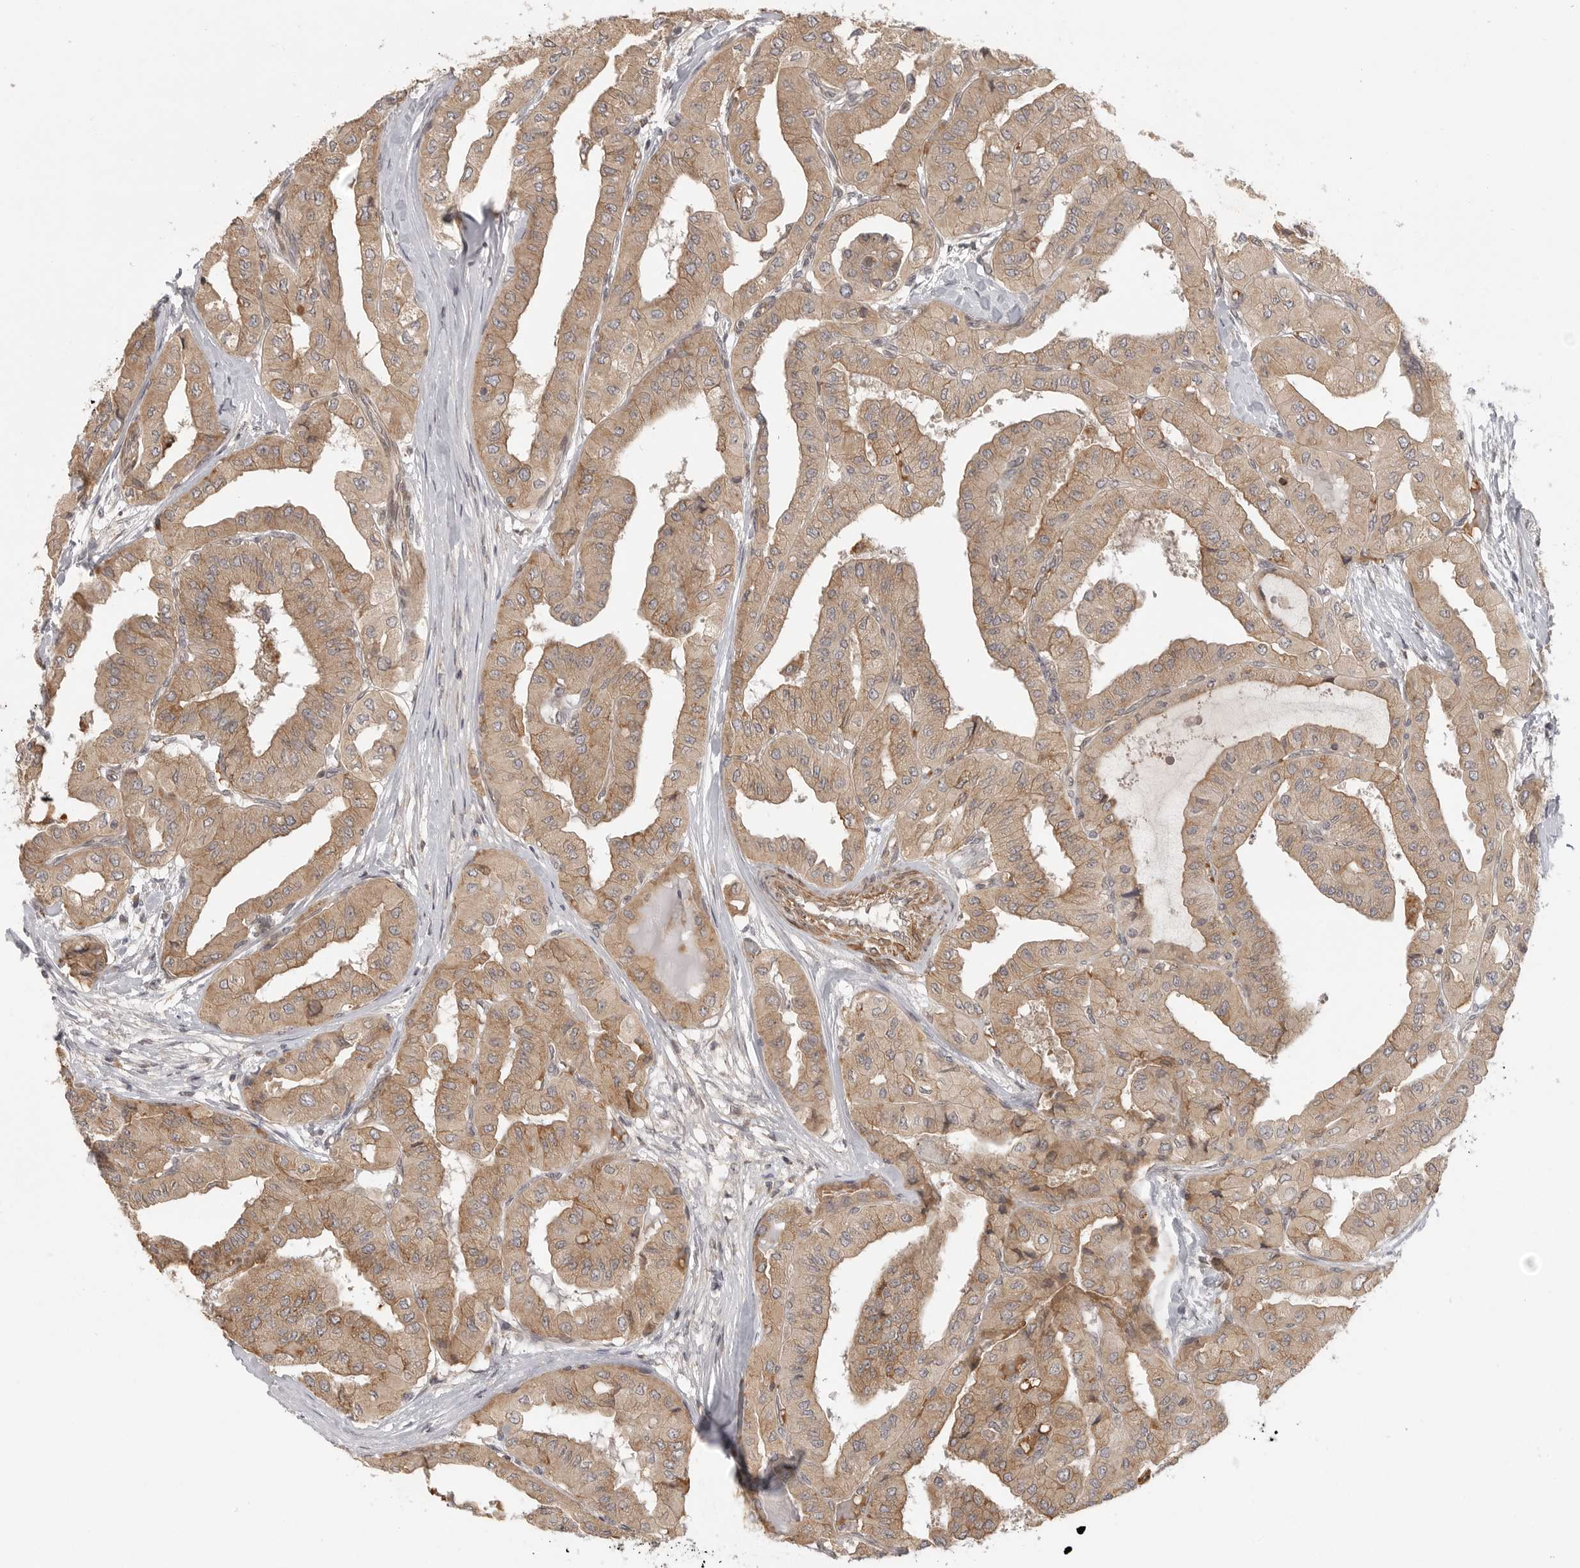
{"staining": {"intensity": "moderate", "quantity": ">75%", "location": "cytoplasmic/membranous"}, "tissue": "thyroid cancer", "cell_type": "Tumor cells", "image_type": "cancer", "snomed": [{"axis": "morphology", "description": "Papillary adenocarcinoma, NOS"}, {"axis": "topography", "description": "Thyroid gland"}], "caption": "A brown stain labels moderate cytoplasmic/membranous expression of a protein in papillary adenocarcinoma (thyroid) tumor cells. (Stains: DAB (3,3'-diaminobenzidine) in brown, nuclei in blue, Microscopy: brightfield microscopy at high magnification).", "gene": "CCPG1", "patient": {"sex": "female", "age": 59}}